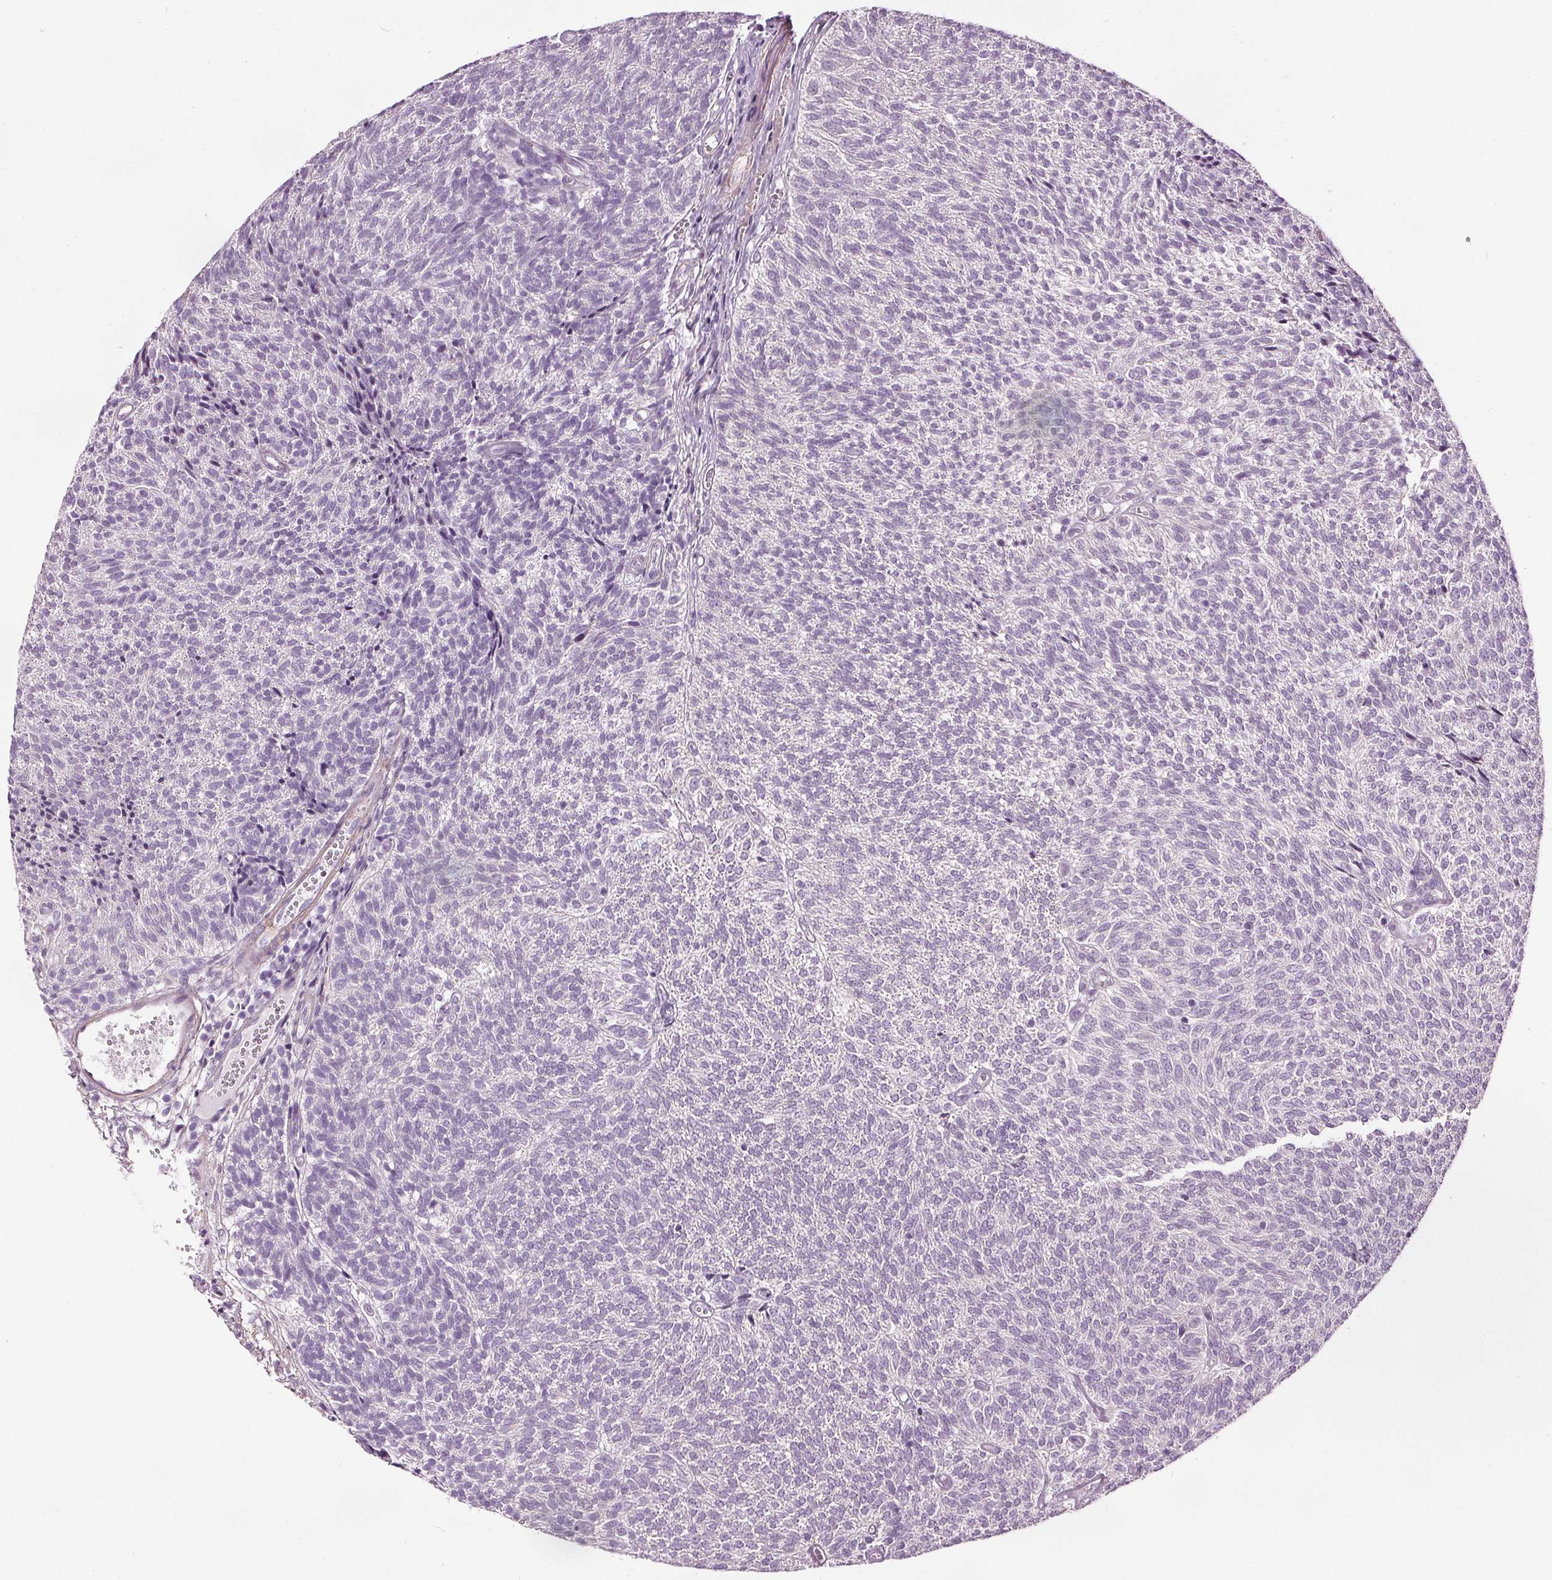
{"staining": {"intensity": "negative", "quantity": "none", "location": "none"}, "tissue": "urothelial cancer", "cell_type": "Tumor cells", "image_type": "cancer", "snomed": [{"axis": "morphology", "description": "Urothelial carcinoma, Low grade"}, {"axis": "topography", "description": "Urinary bladder"}], "caption": "High magnification brightfield microscopy of urothelial cancer stained with DAB (brown) and counterstained with hematoxylin (blue): tumor cells show no significant staining. (Brightfield microscopy of DAB immunohistochemistry at high magnification).", "gene": "RASA1", "patient": {"sex": "male", "age": 77}}